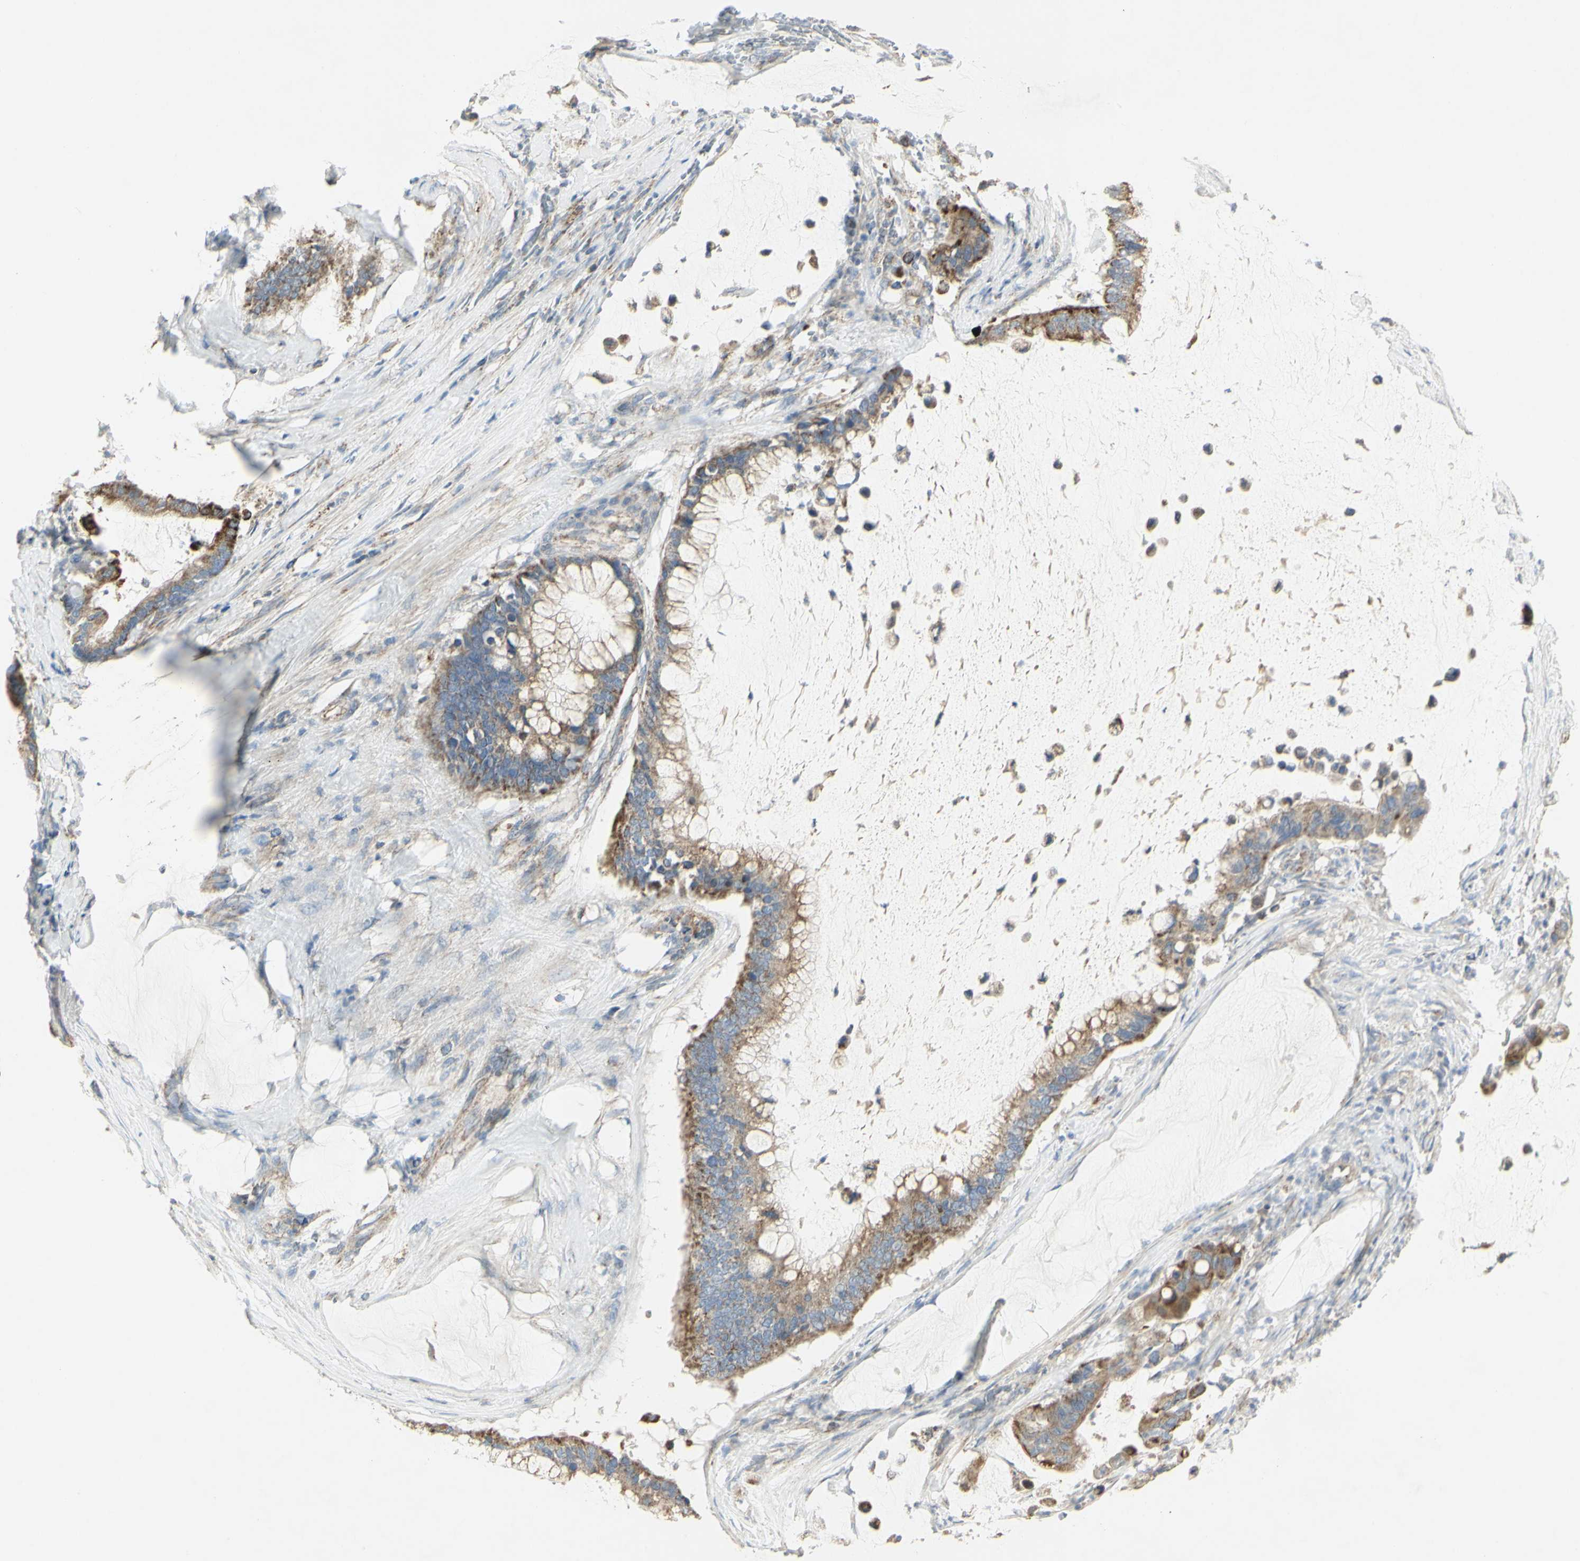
{"staining": {"intensity": "moderate", "quantity": "25%-75%", "location": "cytoplasmic/membranous"}, "tissue": "pancreatic cancer", "cell_type": "Tumor cells", "image_type": "cancer", "snomed": [{"axis": "morphology", "description": "Adenocarcinoma, NOS"}, {"axis": "topography", "description": "Pancreas"}], "caption": "A histopathology image of pancreatic adenocarcinoma stained for a protein shows moderate cytoplasmic/membranous brown staining in tumor cells.", "gene": "CNTNAP1", "patient": {"sex": "male", "age": 41}}